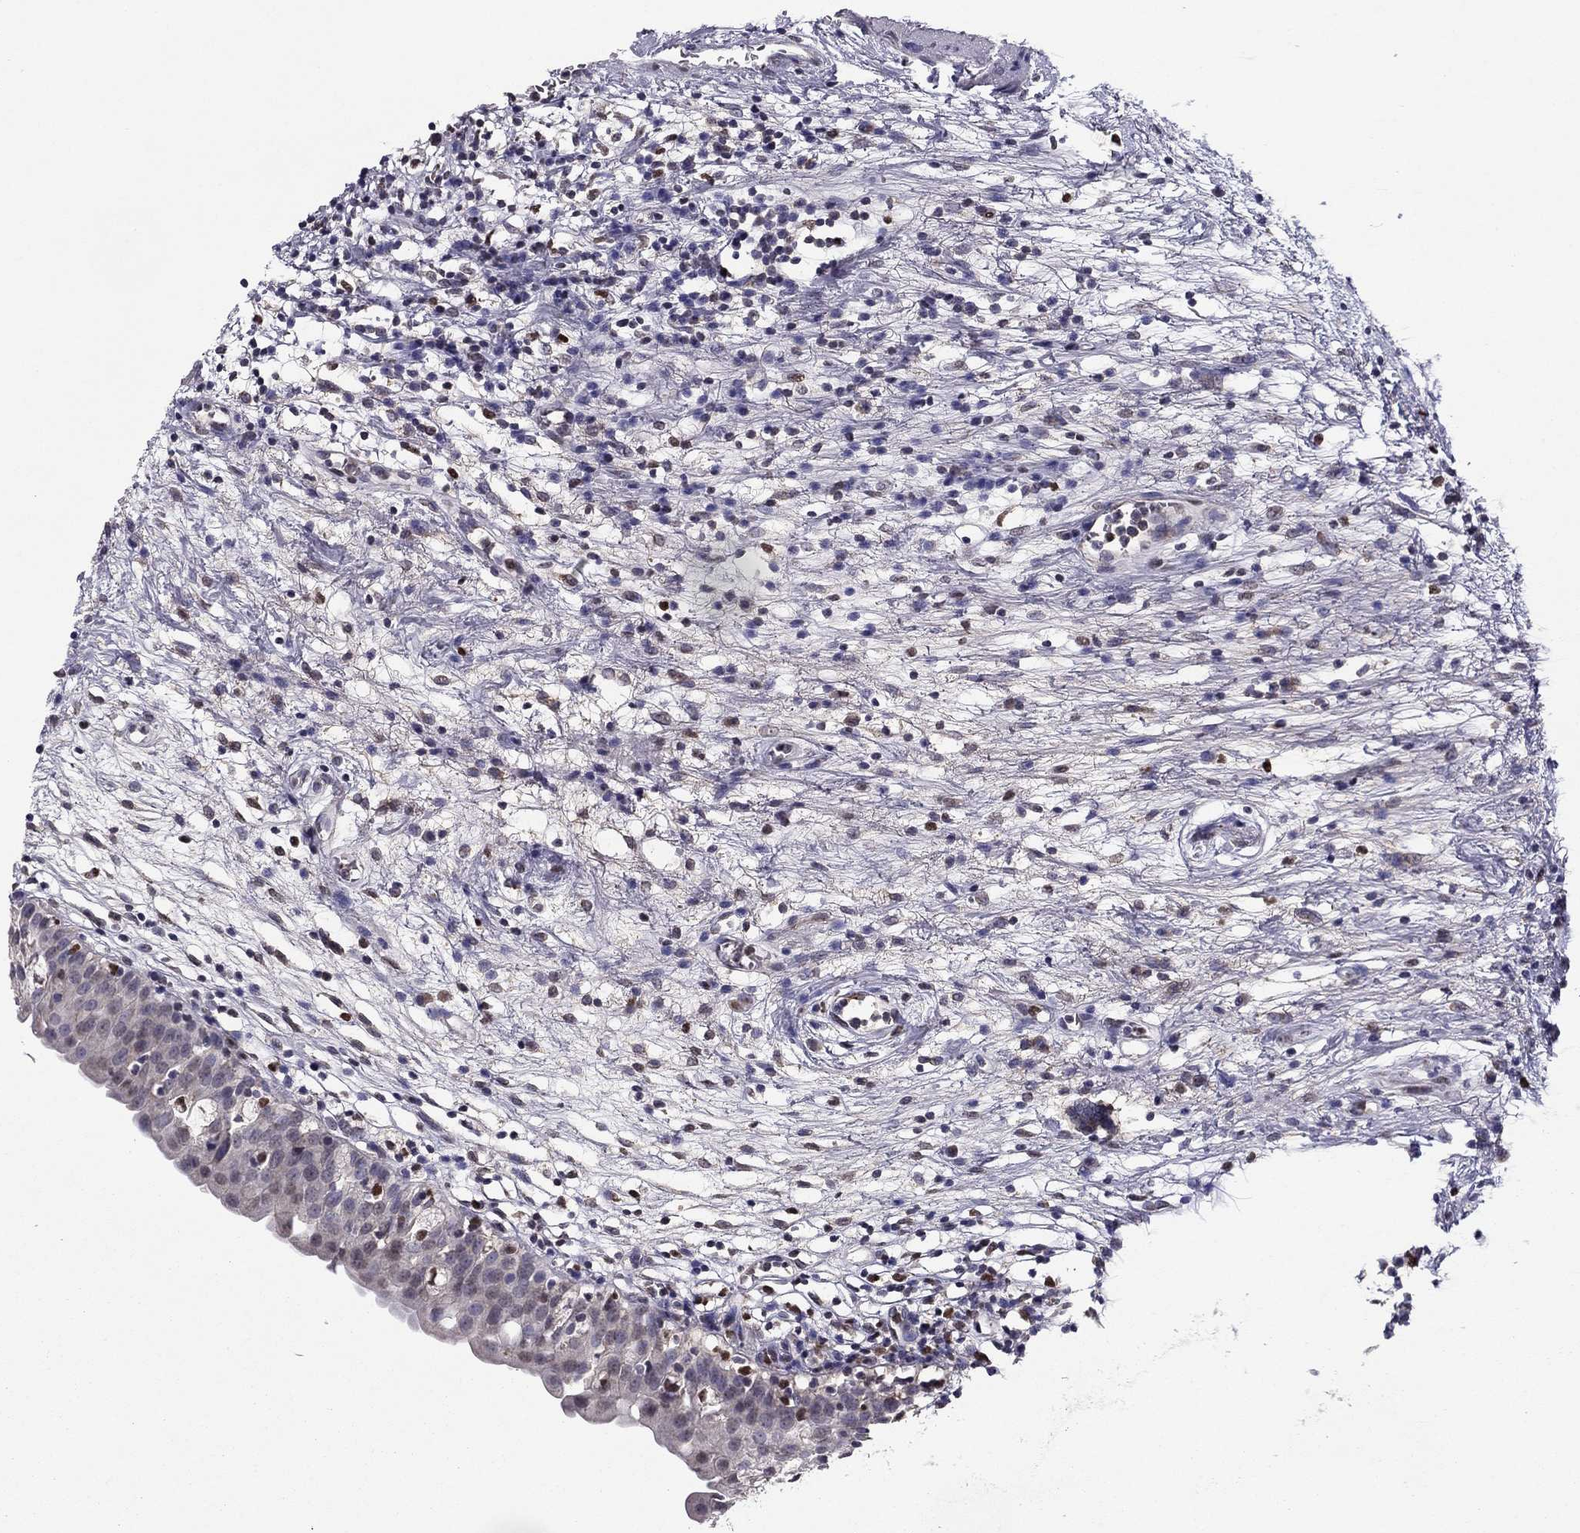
{"staining": {"intensity": "negative", "quantity": "none", "location": "none"}, "tissue": "urinary bladder", "cell_type": "Urothelial cells", "image_type": "normal", "snomed": [{"axis": "morphology", "description": "Normal tissue, NOS"}, {"axis": "topography", "description": "Urinary bladder"}], "caption": "IHC micrograph of benign human urinary bladder stained for a protein (brown), which demonstrates no expression in urothelial cells.", "gene": "HCN1", "patient": {"sex": "male", "age": 76}}